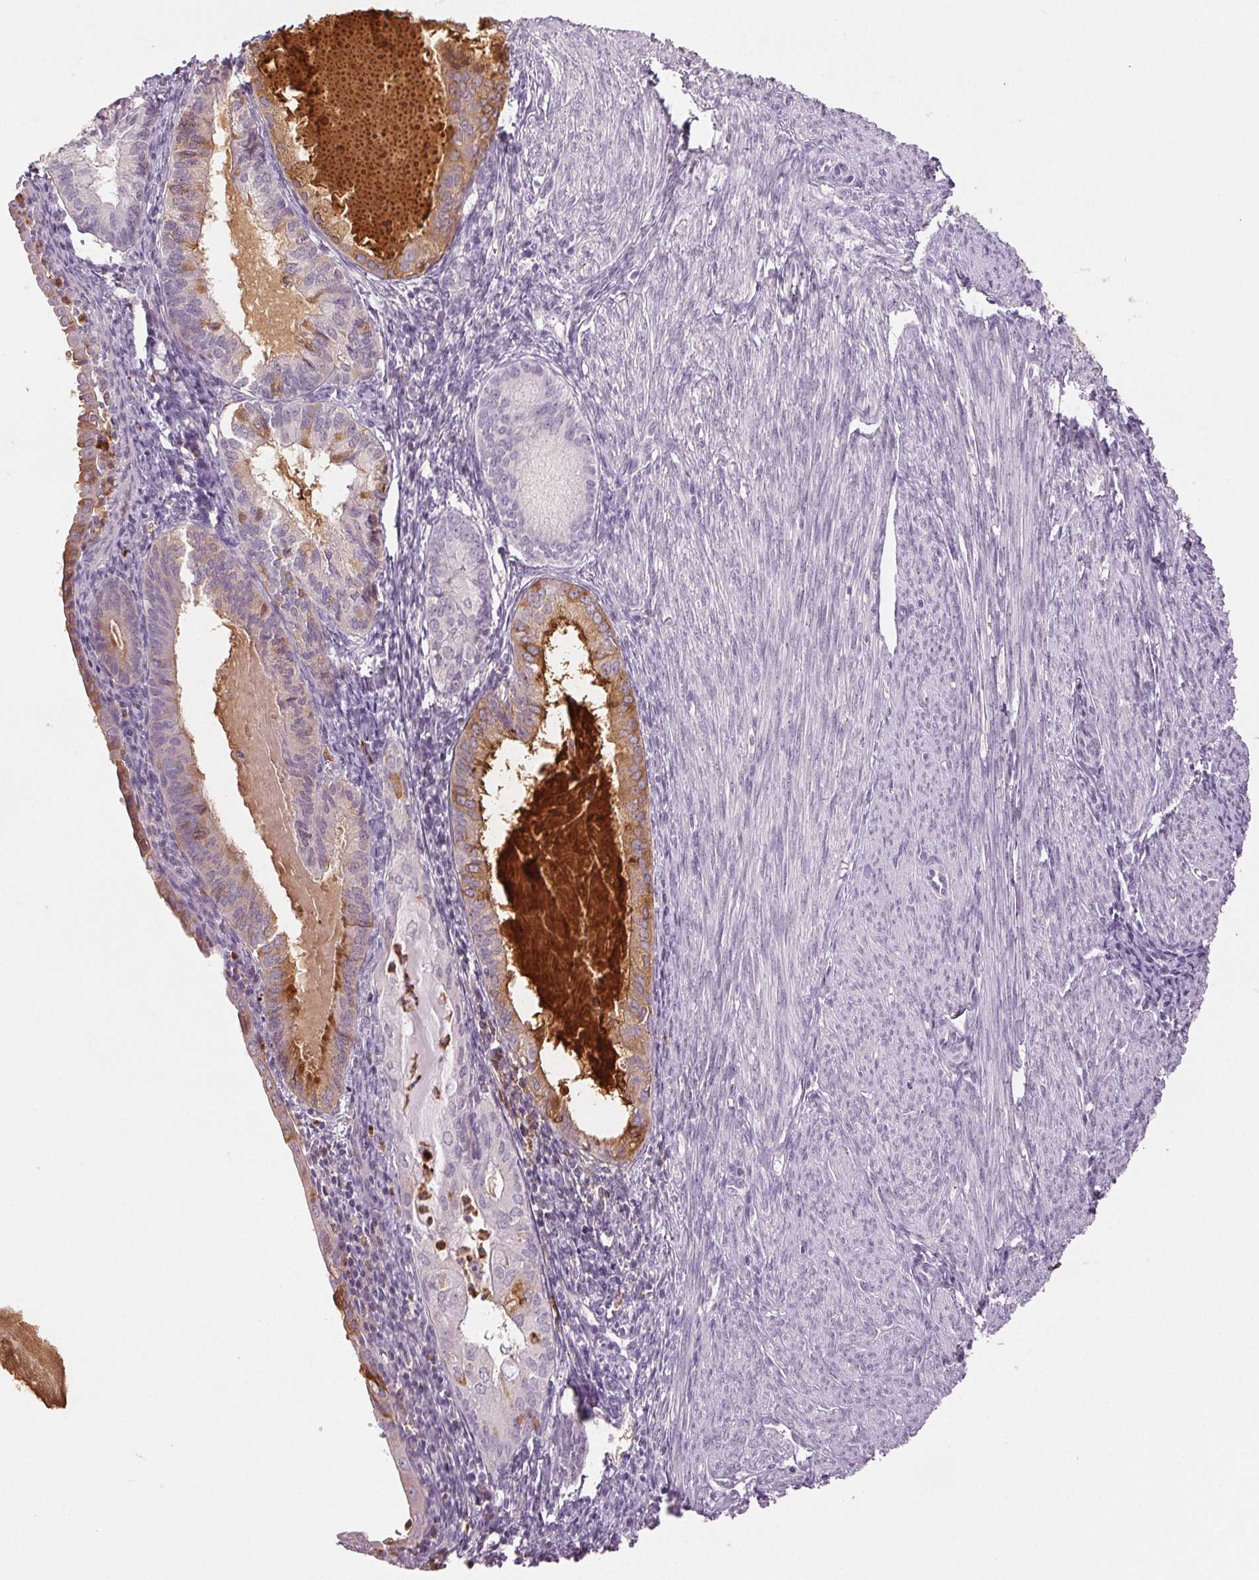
{"staining": {"intensity": "negative", "quantity": "none", "location": "none"}, "tissue": "endometrial cancer", "cell_type": "Tumor cells", "image_type": "cancer", "snomed": [{"axis": "morphology", "description": "Carcinoma, NOS"}, {"axis": "topography", "description": "Endometrium"}], "caption": "Immunohistochemical staining of human endometrial cancer (carcinoma) exhibits no significant expression in tumor cells.", "gene": "LTF", "patient": {"sex": "female", "age": 62}}